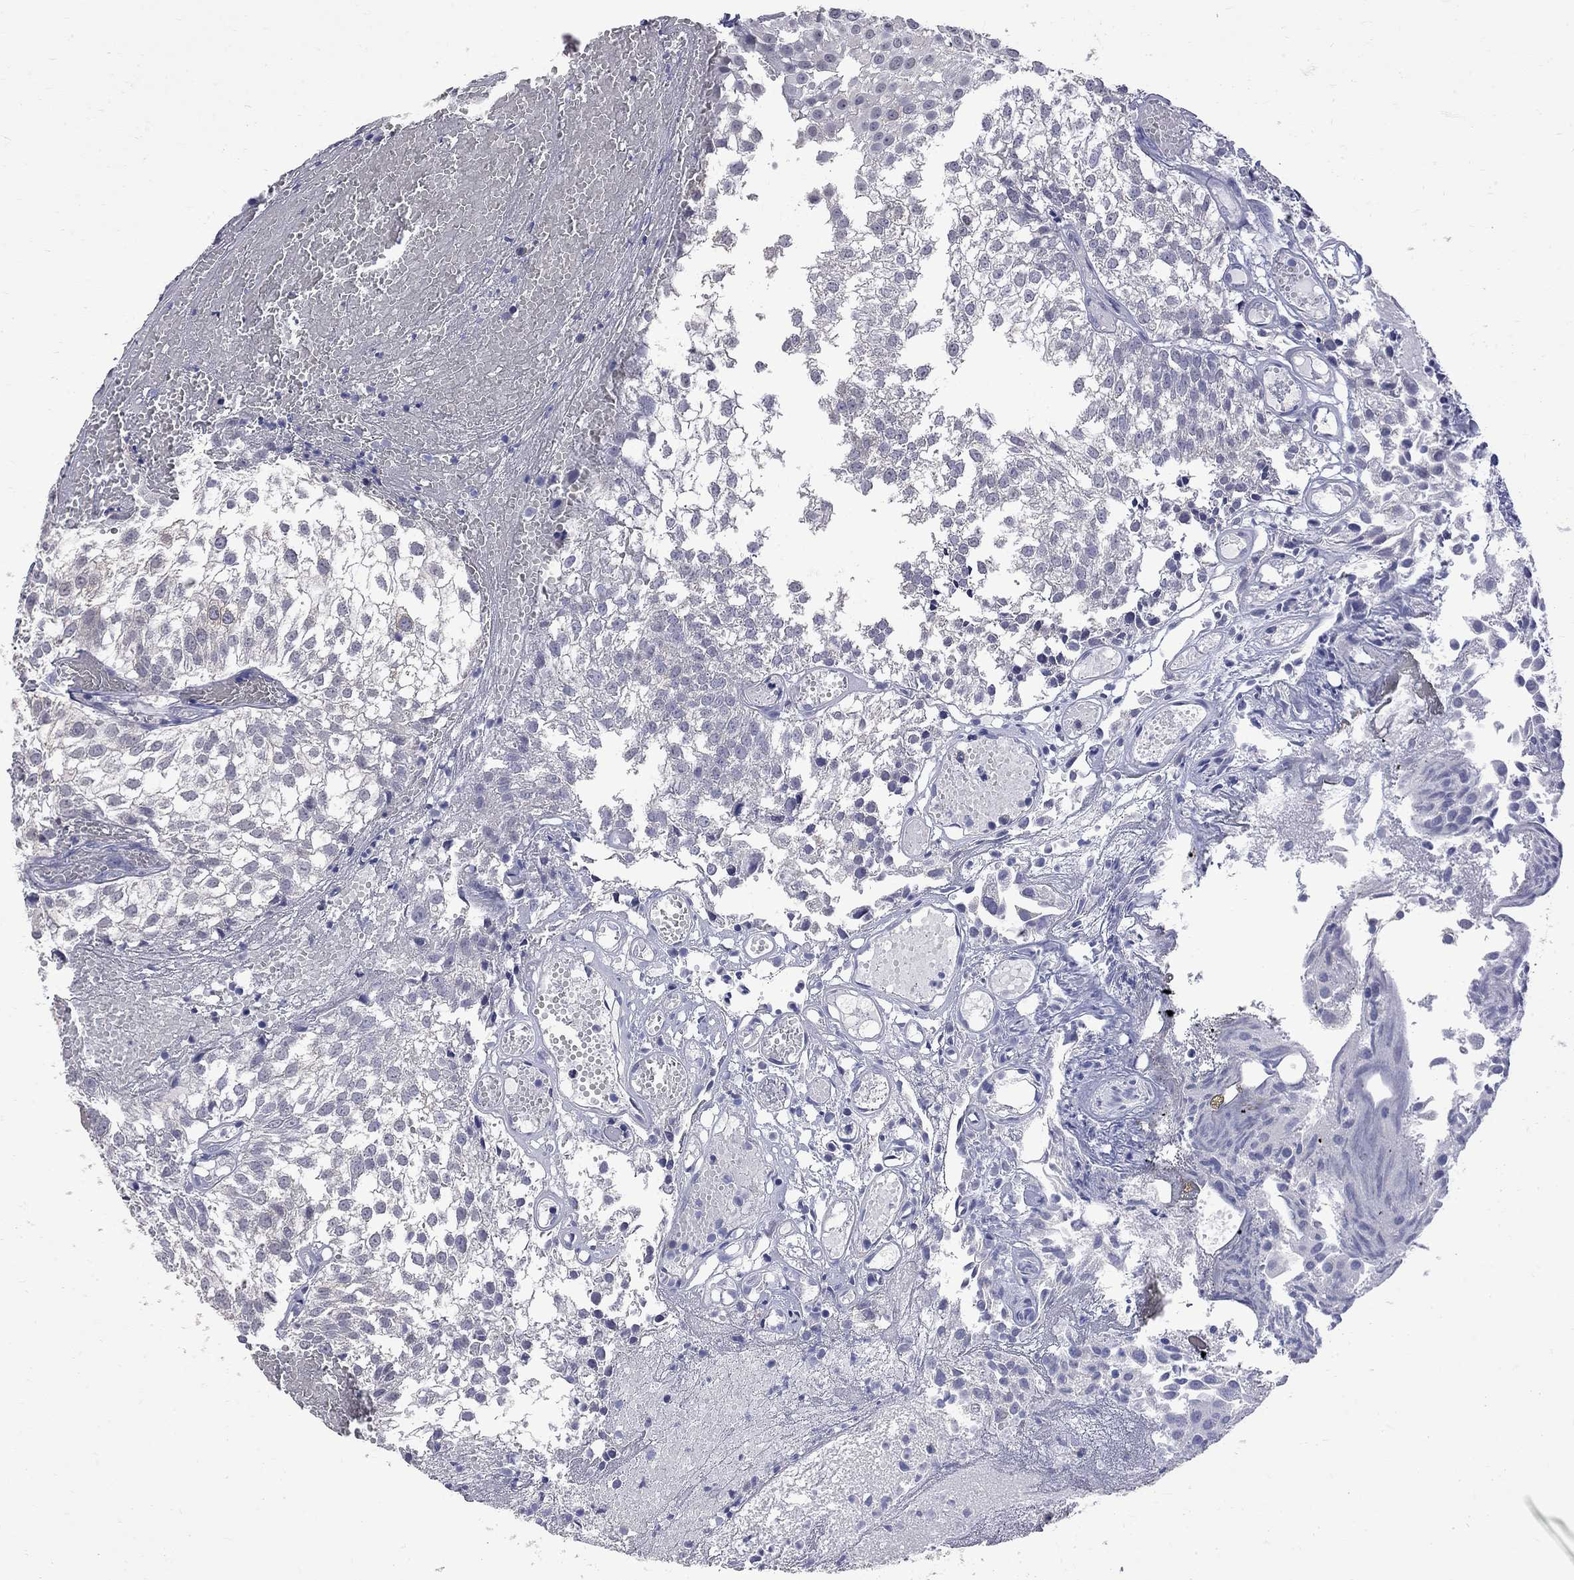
{"staining": {"intensity": "negative", "quantity": "none", "location": "none"}, "tissue": "urothelial cancer", "cell_type": "Tumor cells", "image_type": "cancer", "snomed": [{"axis": "morphology", "description": "Urothelial carcinoma, Low grade"}, {"axis": "topography", "description": "Urinary bladder"}], "caption": "An image of human urothelial carcinoma (low-grade) is negative for staining in tumor cells. (DAB (3,3'-diaminobenzidine) IHC visualized using brightfield microscopy, high magnification).", "gene": "CKAP2", "patient": {"sex": "male", "age": 79}}